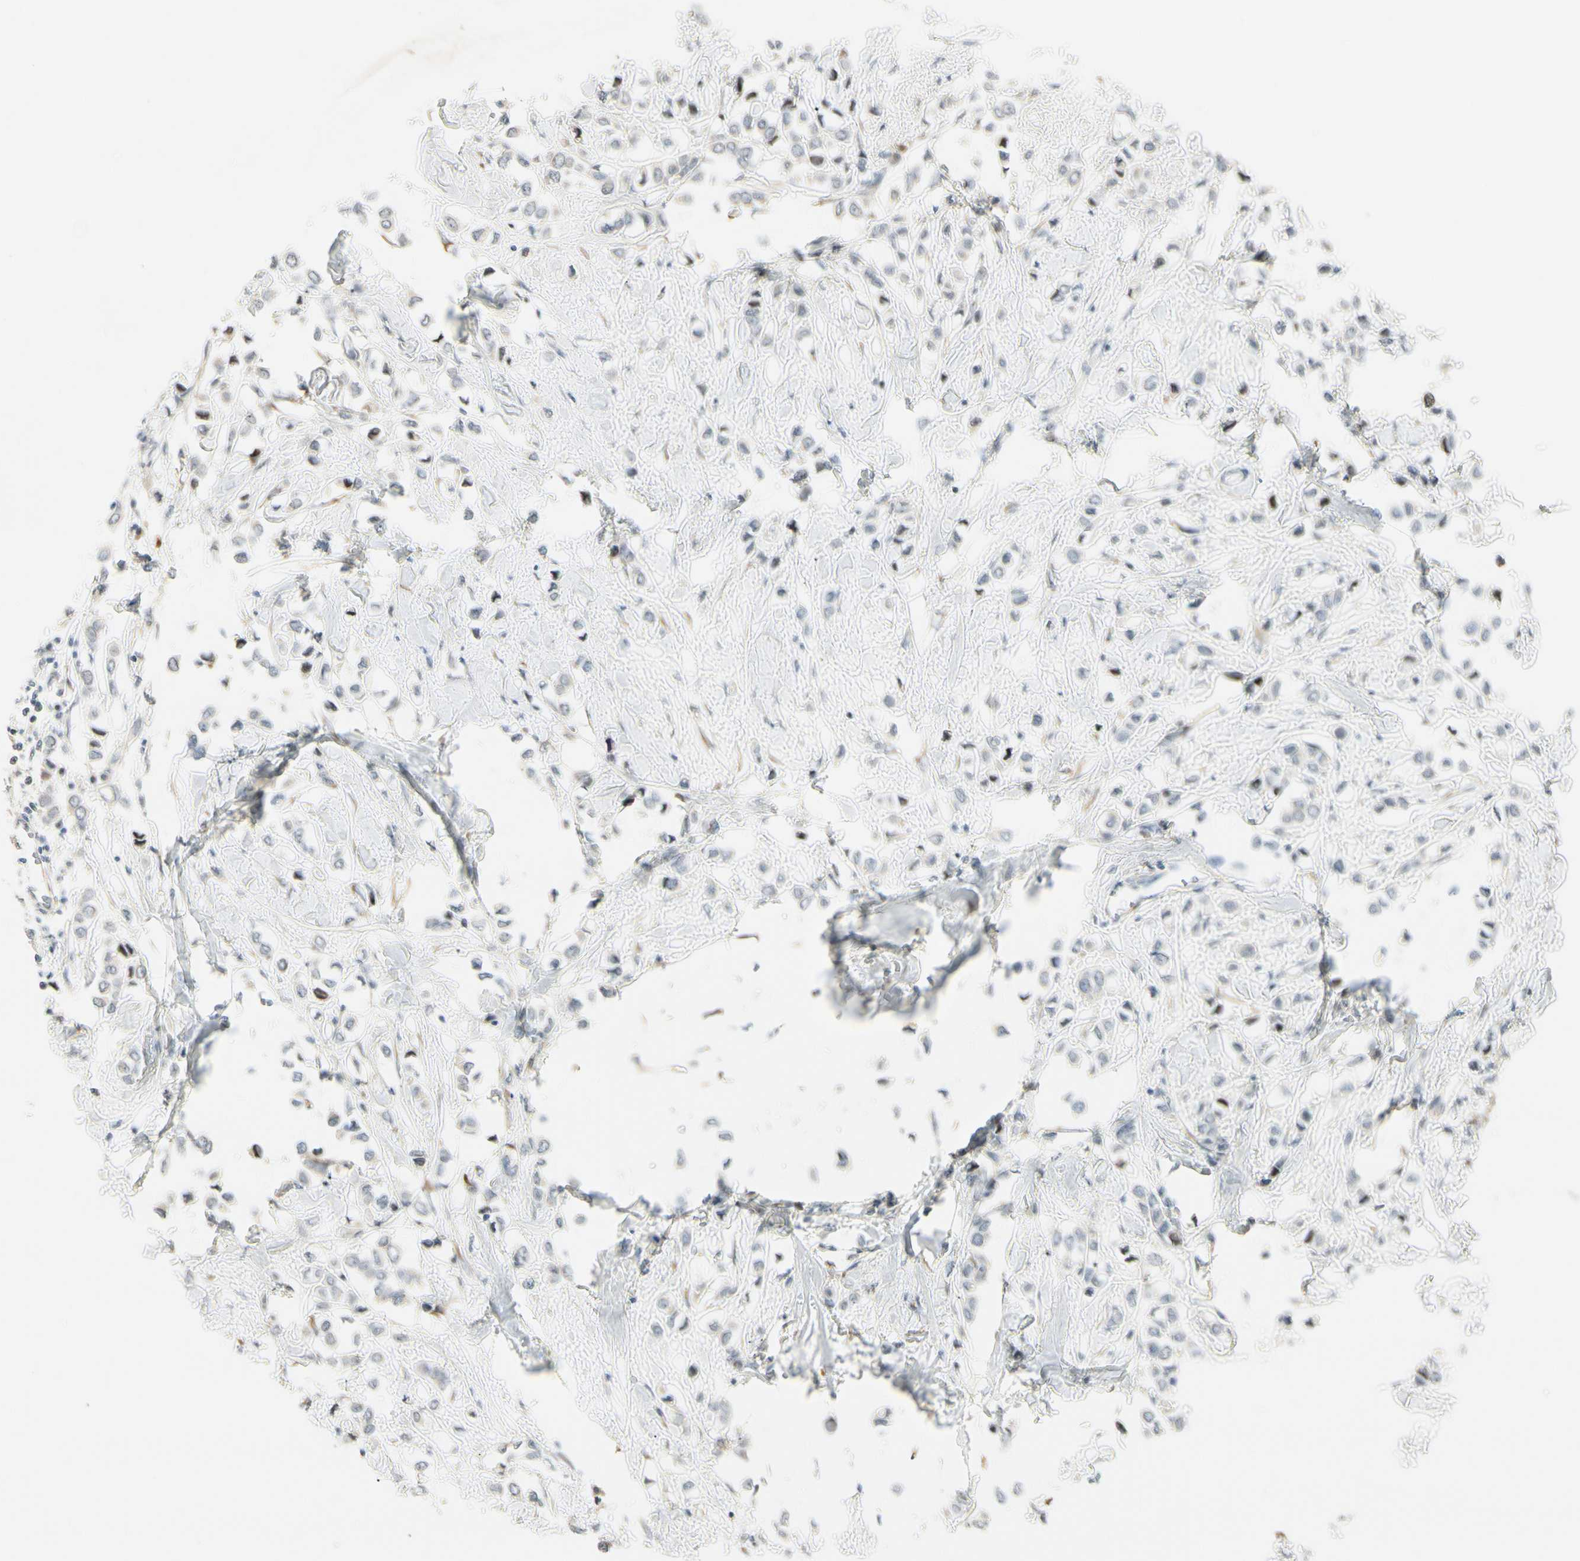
{"staining": {"intensity": "negative", "quantity": "none", "location": "none"}, "tissue": "breast cancer", "cell_type": "Tumor cells", "image_type": "cancer", "snomed": [{"axis": "morphology", "description": "Lobular carcinoma"}, {"axis": "topography", "description": "Breast"}], "caption": "Immunohistochemistry (IHC) photomicrograph of human breast lobular carcinoma stained for a protein (brown), which shows no staining in tumor cells.", "gene": "P4HA3", "patient": {"sex": "female", "age": 51}}